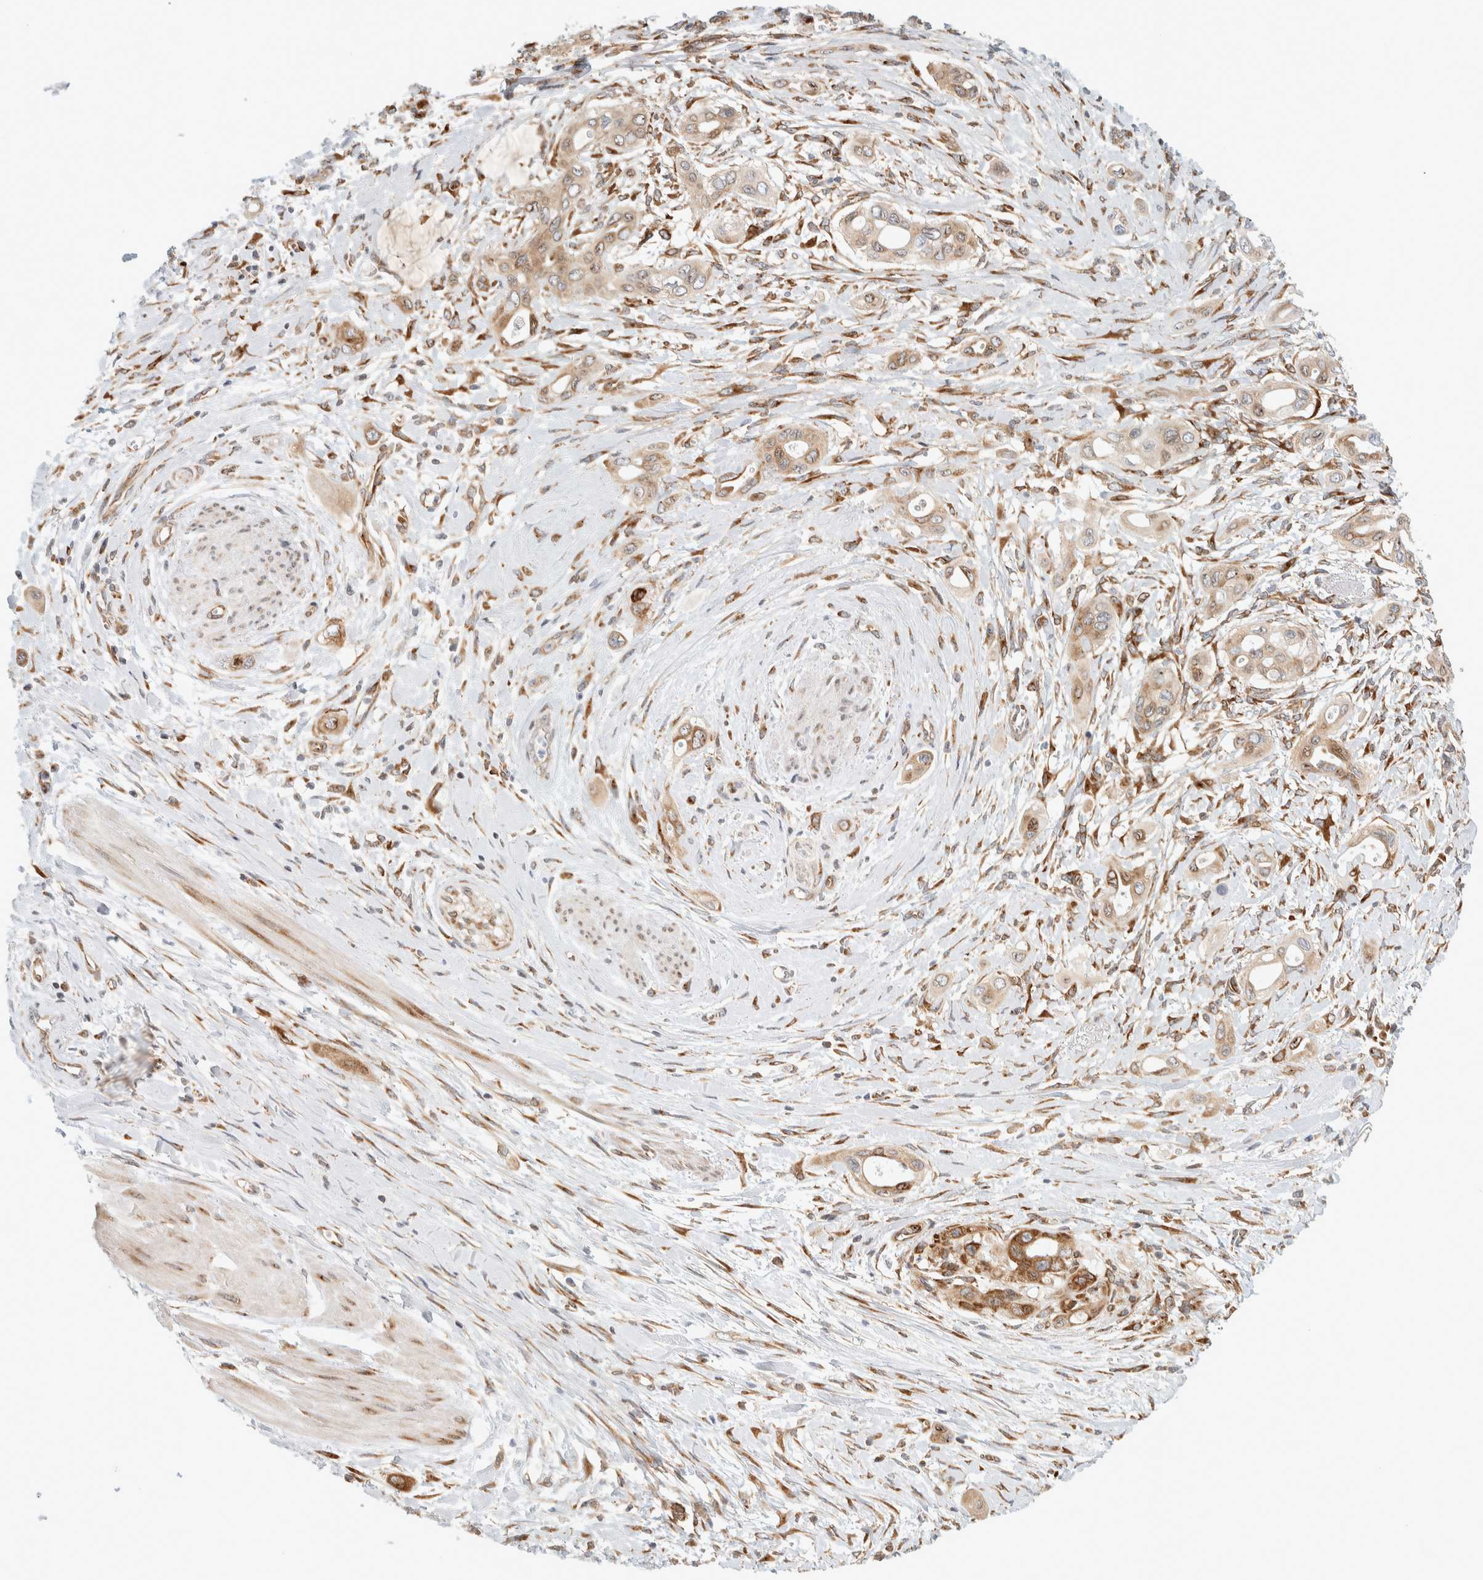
{"staining": {"intensity": "moderate", "quantity": ">75%", "location": "cytoplasmic/membranous"}, "tissue": "pancreatic cancer", "cell_type": "Tumor cells", "image_type": "cancer", "snomed": [{"axis": "morphology", "description": "Adenocarcinoma, NOS"}, {"axis": "topography", "description": "Pancreas"}], "caption": "High-power microscopy captured an immunohistochemistry (IHC) photomicrograph of pancreatic adenocarcinoma, revealing moderate cytoplasmic/membranous expression in about >75% of tumor cells. (Brightfield microscopy of DAB IHC at high magnification).", "gene": "LLGL2", "patient": {"sex": "male", "age": 59}}